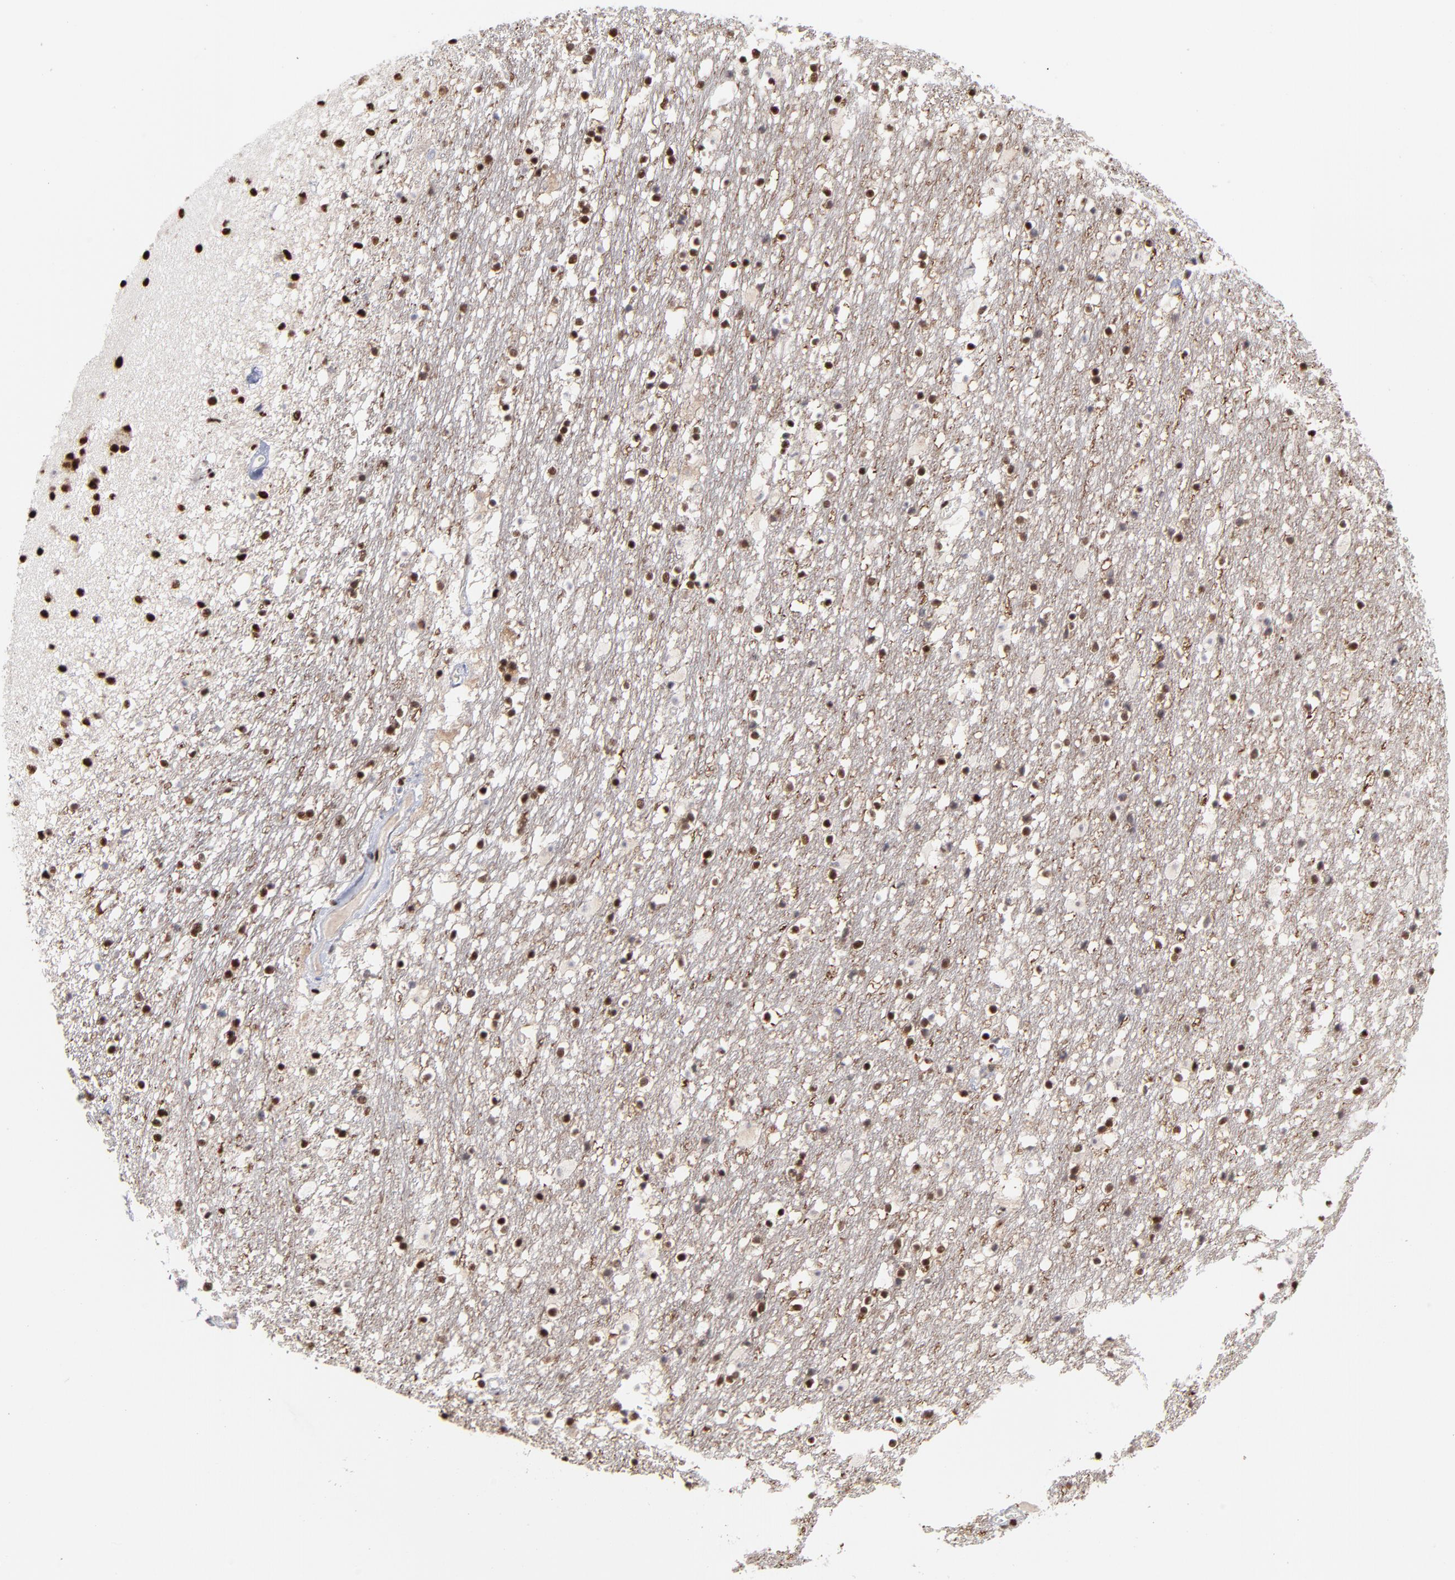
{"staining": {"intensity": "strong", "quantity": ">75%", "location": "nuclear"}, "tissue": "caudate", "cell_type": "Glial cells", "image_type": "normal", "snomed": [{"axis": "morphology", "description": "Normal tissue, NOS"}, {"axis": "topography", "description": "Lateral ventricle wall"}], "caption": "Immunohistochemistry of benign human caudate demonstrates high levels of strong nuclear expression in approximately >75% of glial cells. The staining was performed using DAB, with brown indicating positive protein expression. Nuclei are stained blue with hematoxylin.", "gene": "ZNF3", "patient": {"sex": "male", "age": 45}}